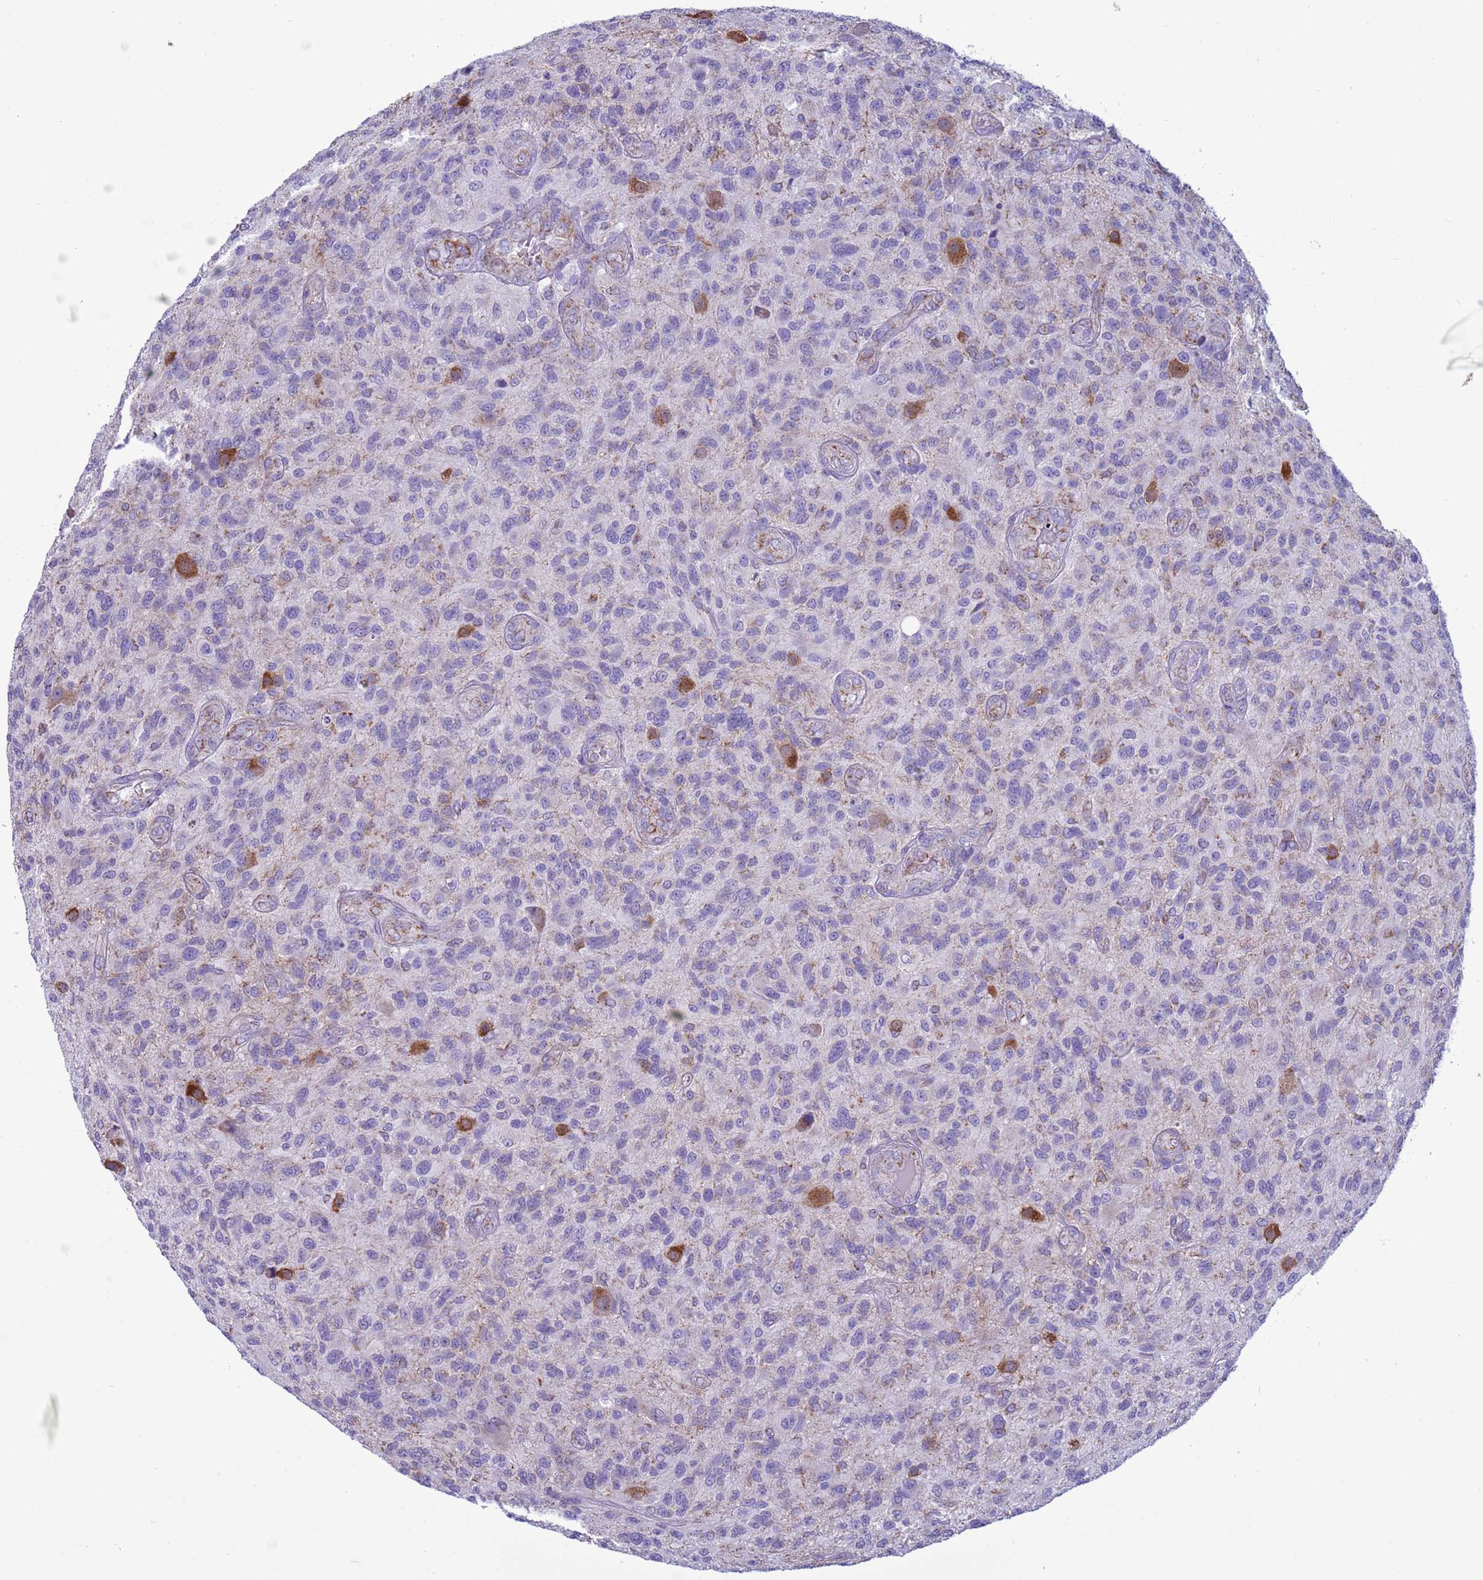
{"staining": {"intensity": "negative", "quantity": "none", "location": "none"}, "tissue": "glioma", "cell_type": "Tumor cells", "image_type": "cancer", "snomed": [{"axis": "morphology", "description": "Glioma, malignant, High grade"}, {"axis": "topography", "description": "Brain"}], "caption": "This is a photomicrograph of IHC staining of malignant high-grade glioma, which shows no expression in tumor cells.", "gene": "NCALD", "patient": {"sex": "male", "age": 47}}